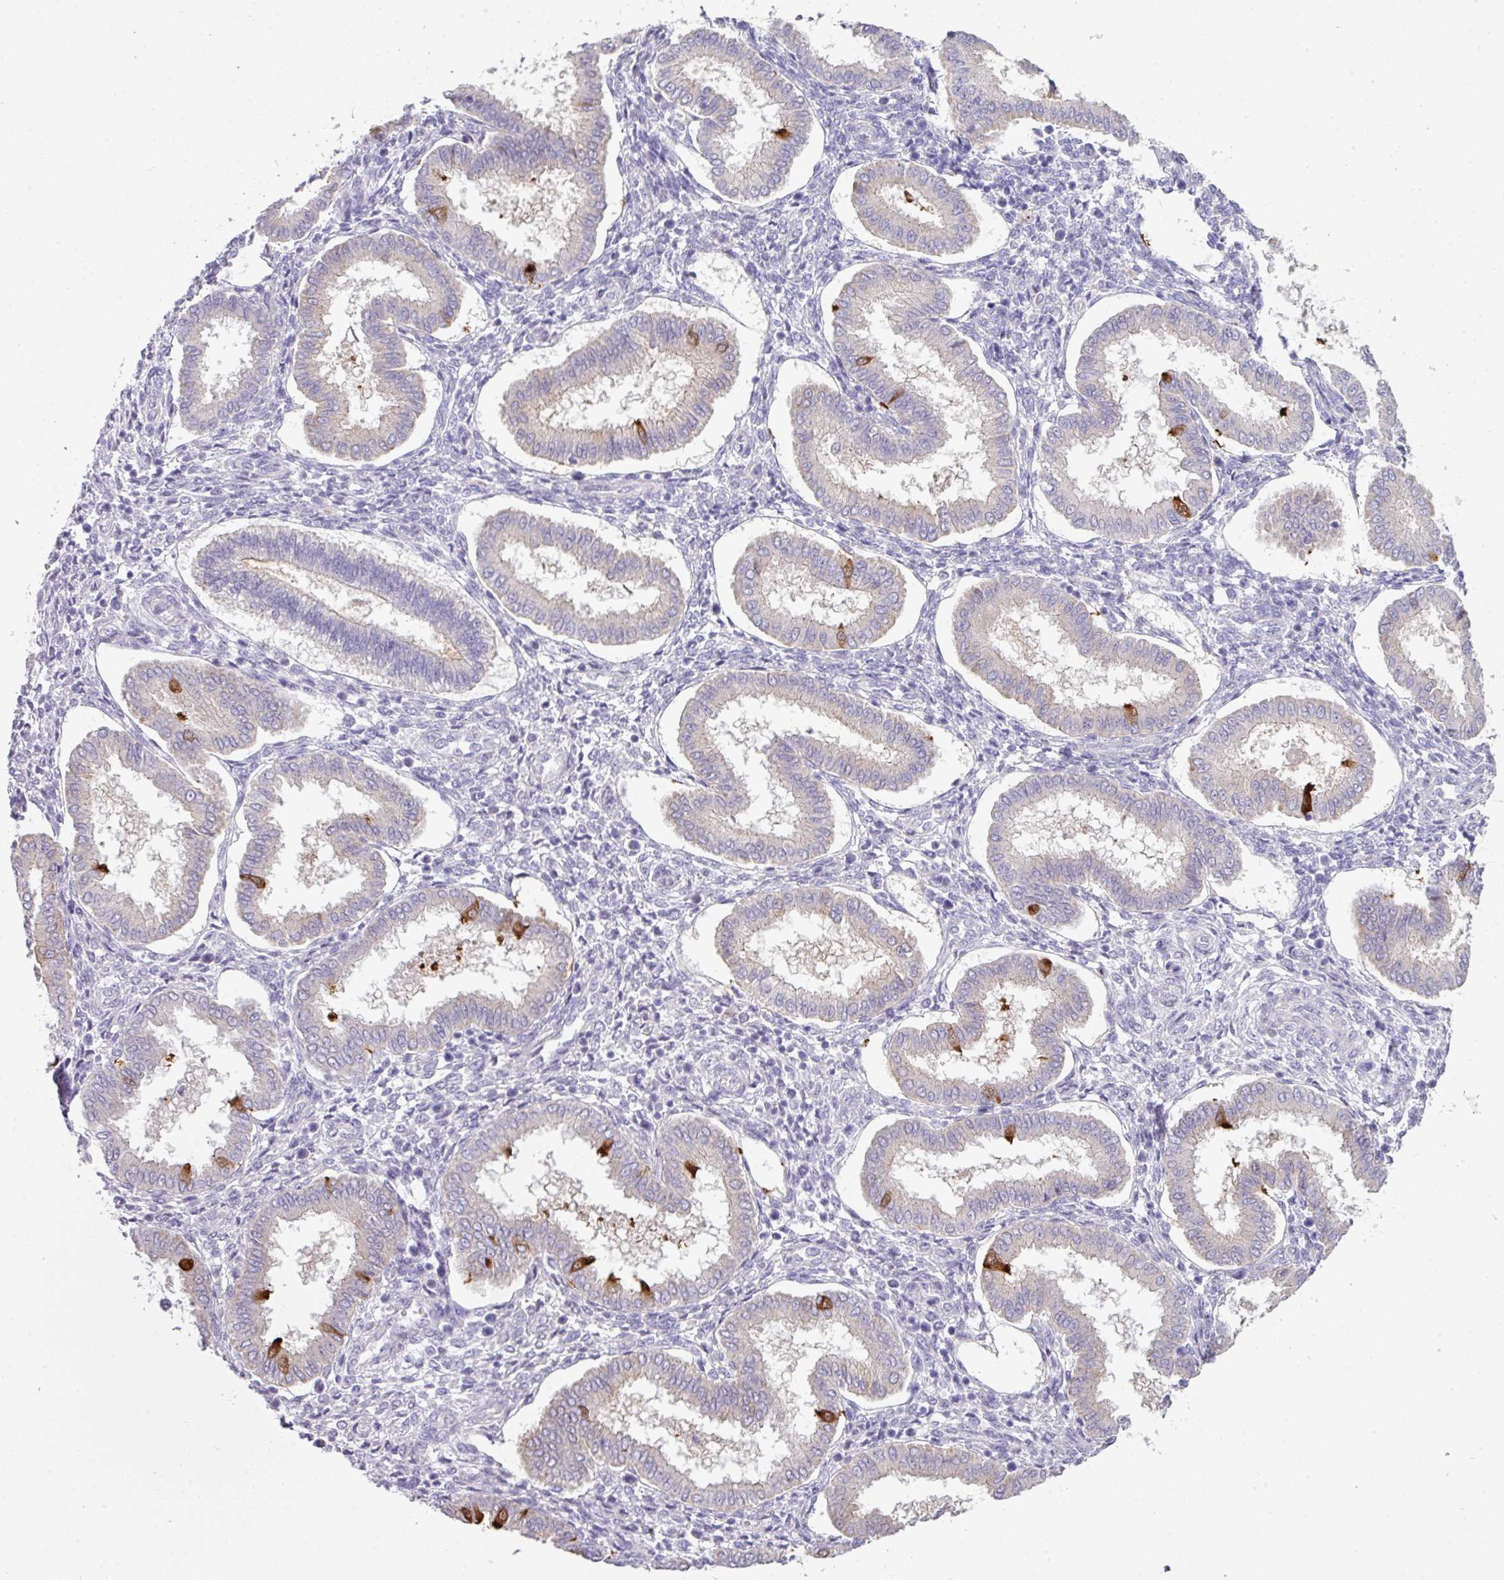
{"staining": {"intensity": "negative", "quantity": "none", "location": "none"}, "tissue": "endometrium", "cell_type": "Cells in endometrial stroma", "image_type": "normal", "snomed": [{"axis": "morphology", "description": "Normal tissue, NOS"}, {"axis": "topography", "description": "Endometrium"}], "caption": "Cells in endometrial stroma show no significant positivity in unremarkable endometrium.", "gene": "ANKRD13B", "patient": {"sex": "female", "age": 24}}